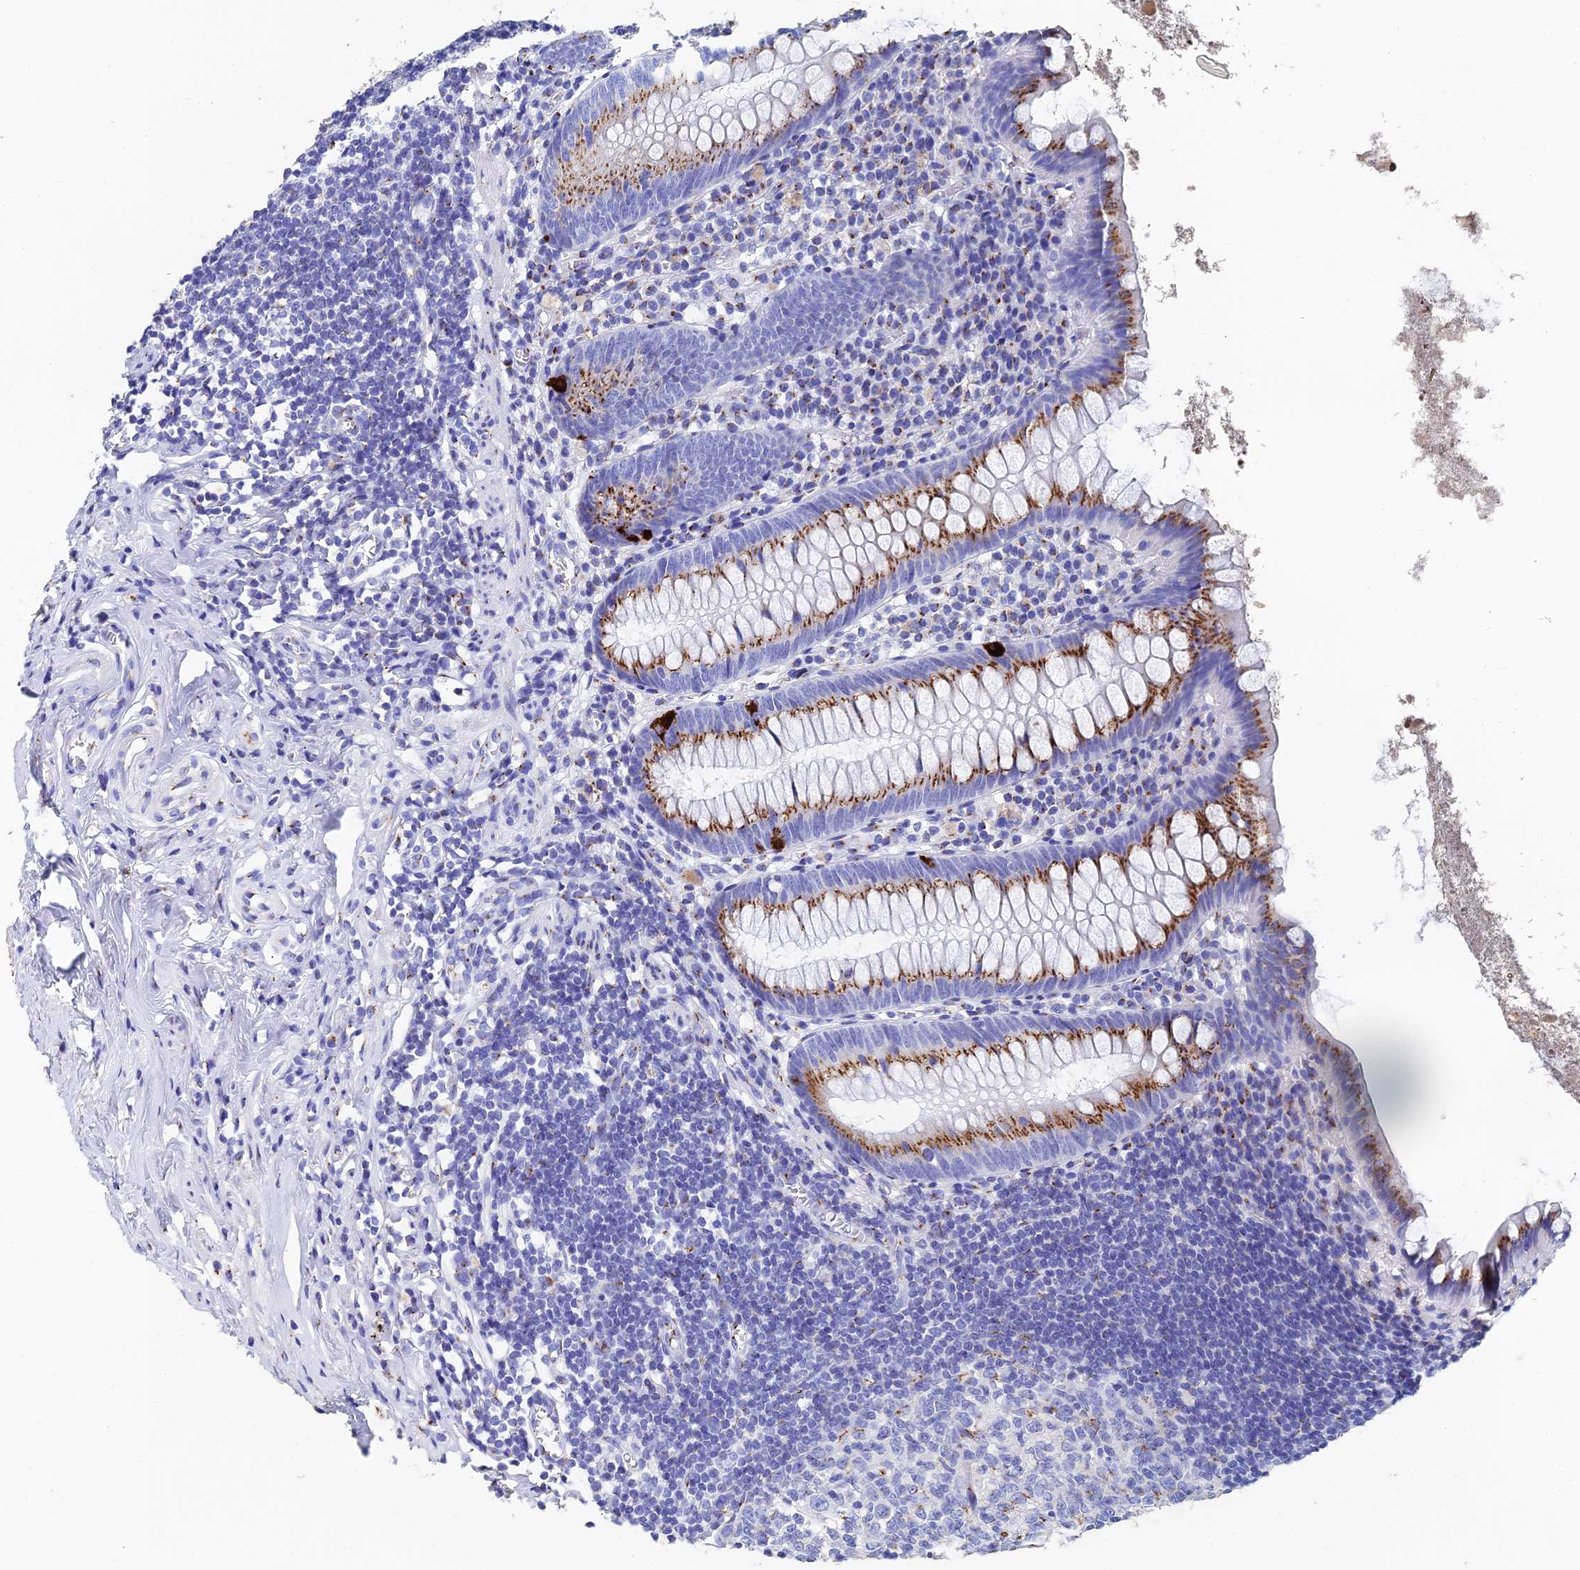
{"staining": {"intensity": "moderate", "quantity": ">75%", "location": "cytoplasmic/membranous"}, "tissue": "appendix", "cell_type": "Glandular cells", "image_type": "normal", "snomed": [{"axis": "morphology", "description": "Normal tissue, NOS"}, {"axis": "topography", "description": "Appendix"}], "caption": "IHC staining of unremarkable appendix, which demonstrates medium levels of moderate cytoplasmic/membranous positivity in about >75% of glandular cells indicating moderate cytoplasmic/membranous protein positivity. The staining was performed using DAB (brown) for protein detection and nuclei were counterstained in hematoxylin (blue).", "gene": "ENSG00000268674", "patient": {"sex": "female", "age": 51}}